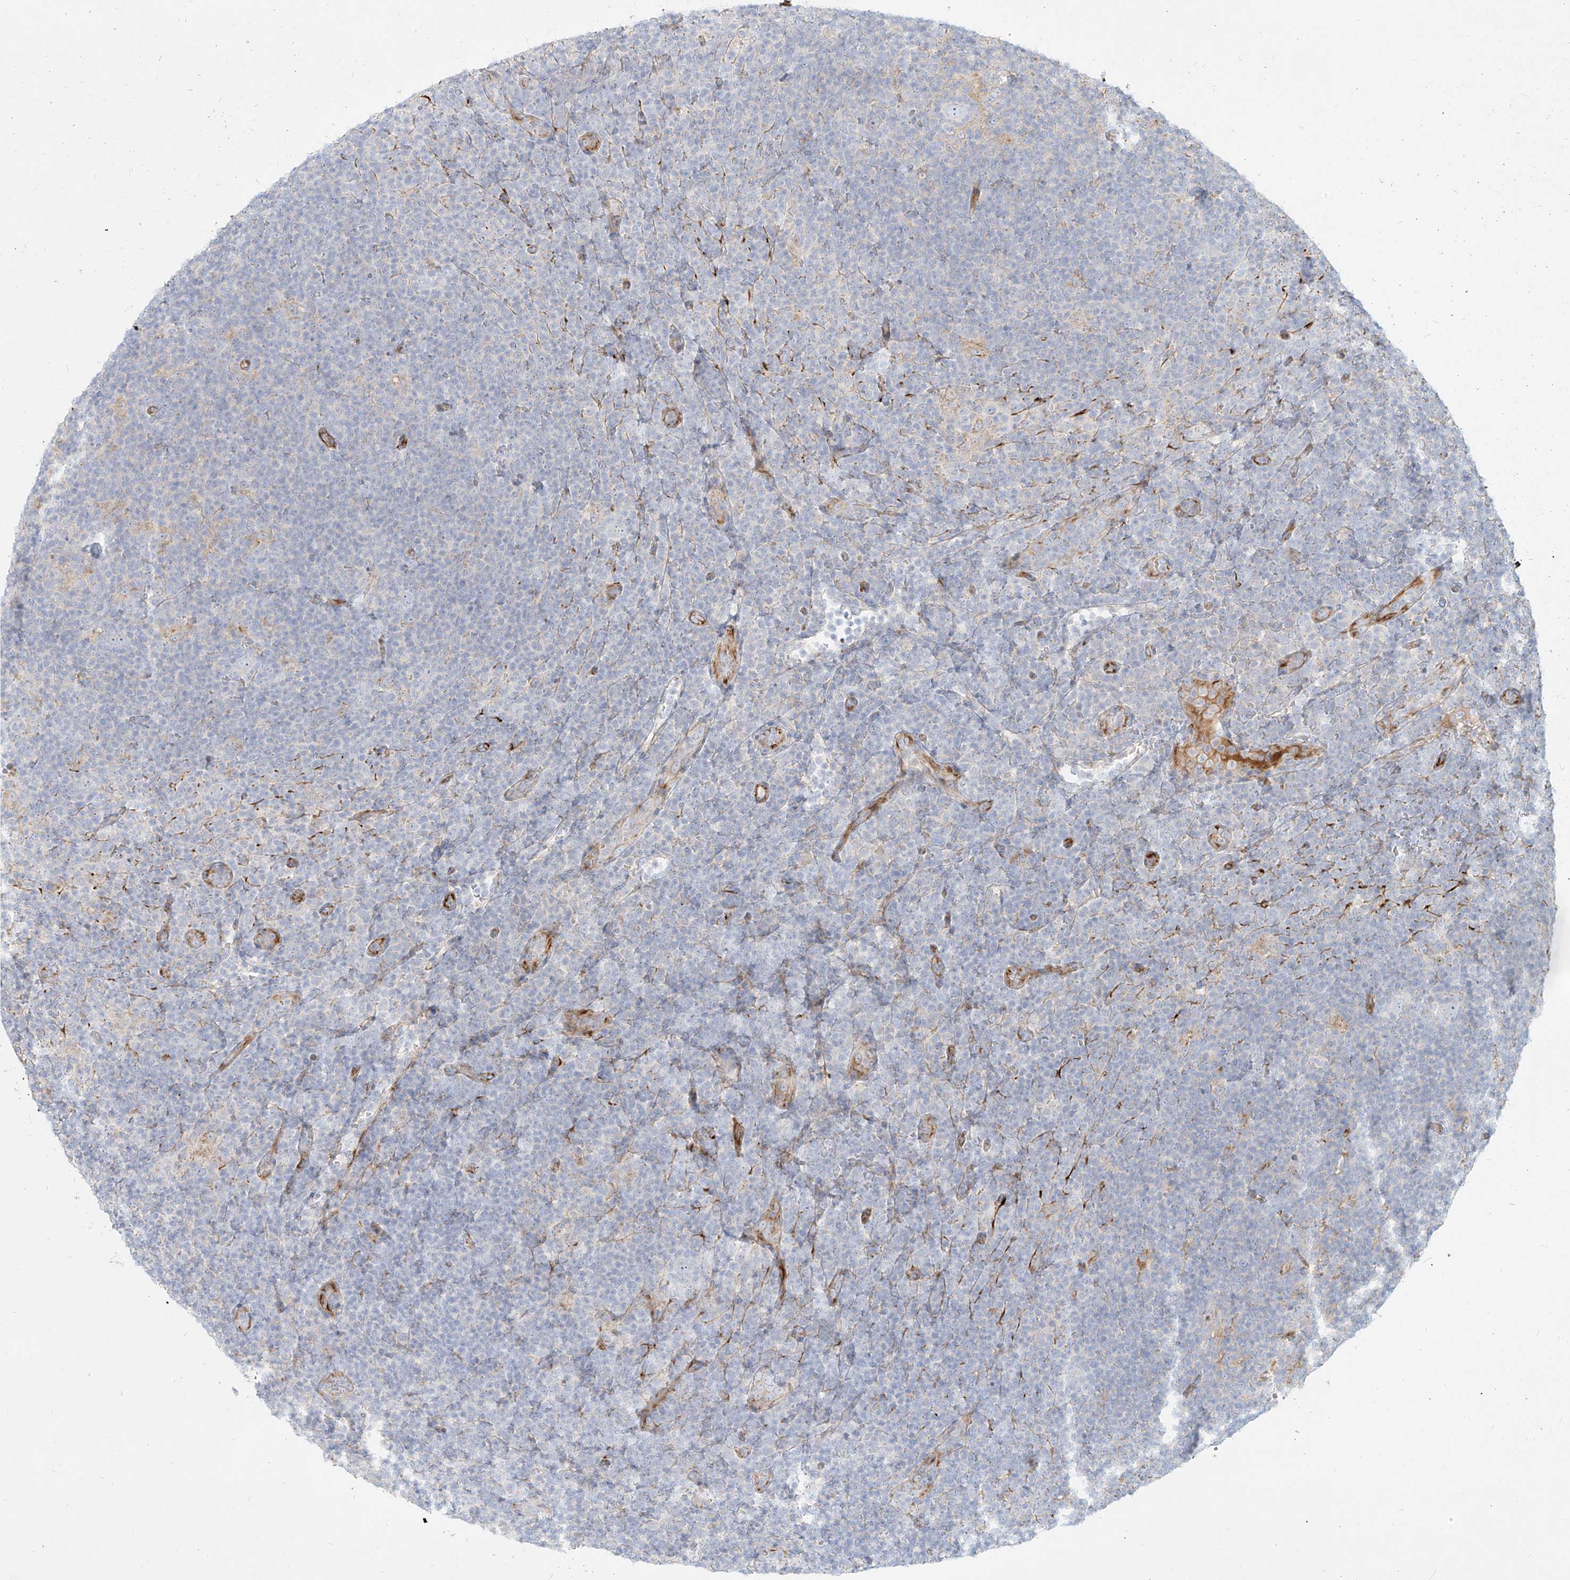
{"staining": {"intensity": "negative", "quantity": "none", "location": "none"}, "tissue": "lymphoma", "cell_type": "Tumor cells", "image_type": "cancer", "snomed": [{"axis": "morphology", "description": "Hodgkin's disease, NOS"}, {"axis": "topography", "description": "Lymph node"}], "caption": "The histopathology image demonstrates no significant expression in tumor cells of Hodgkin's disease.", "gene": "MTX2", "patient": {"sex": "female", "age": 57}}